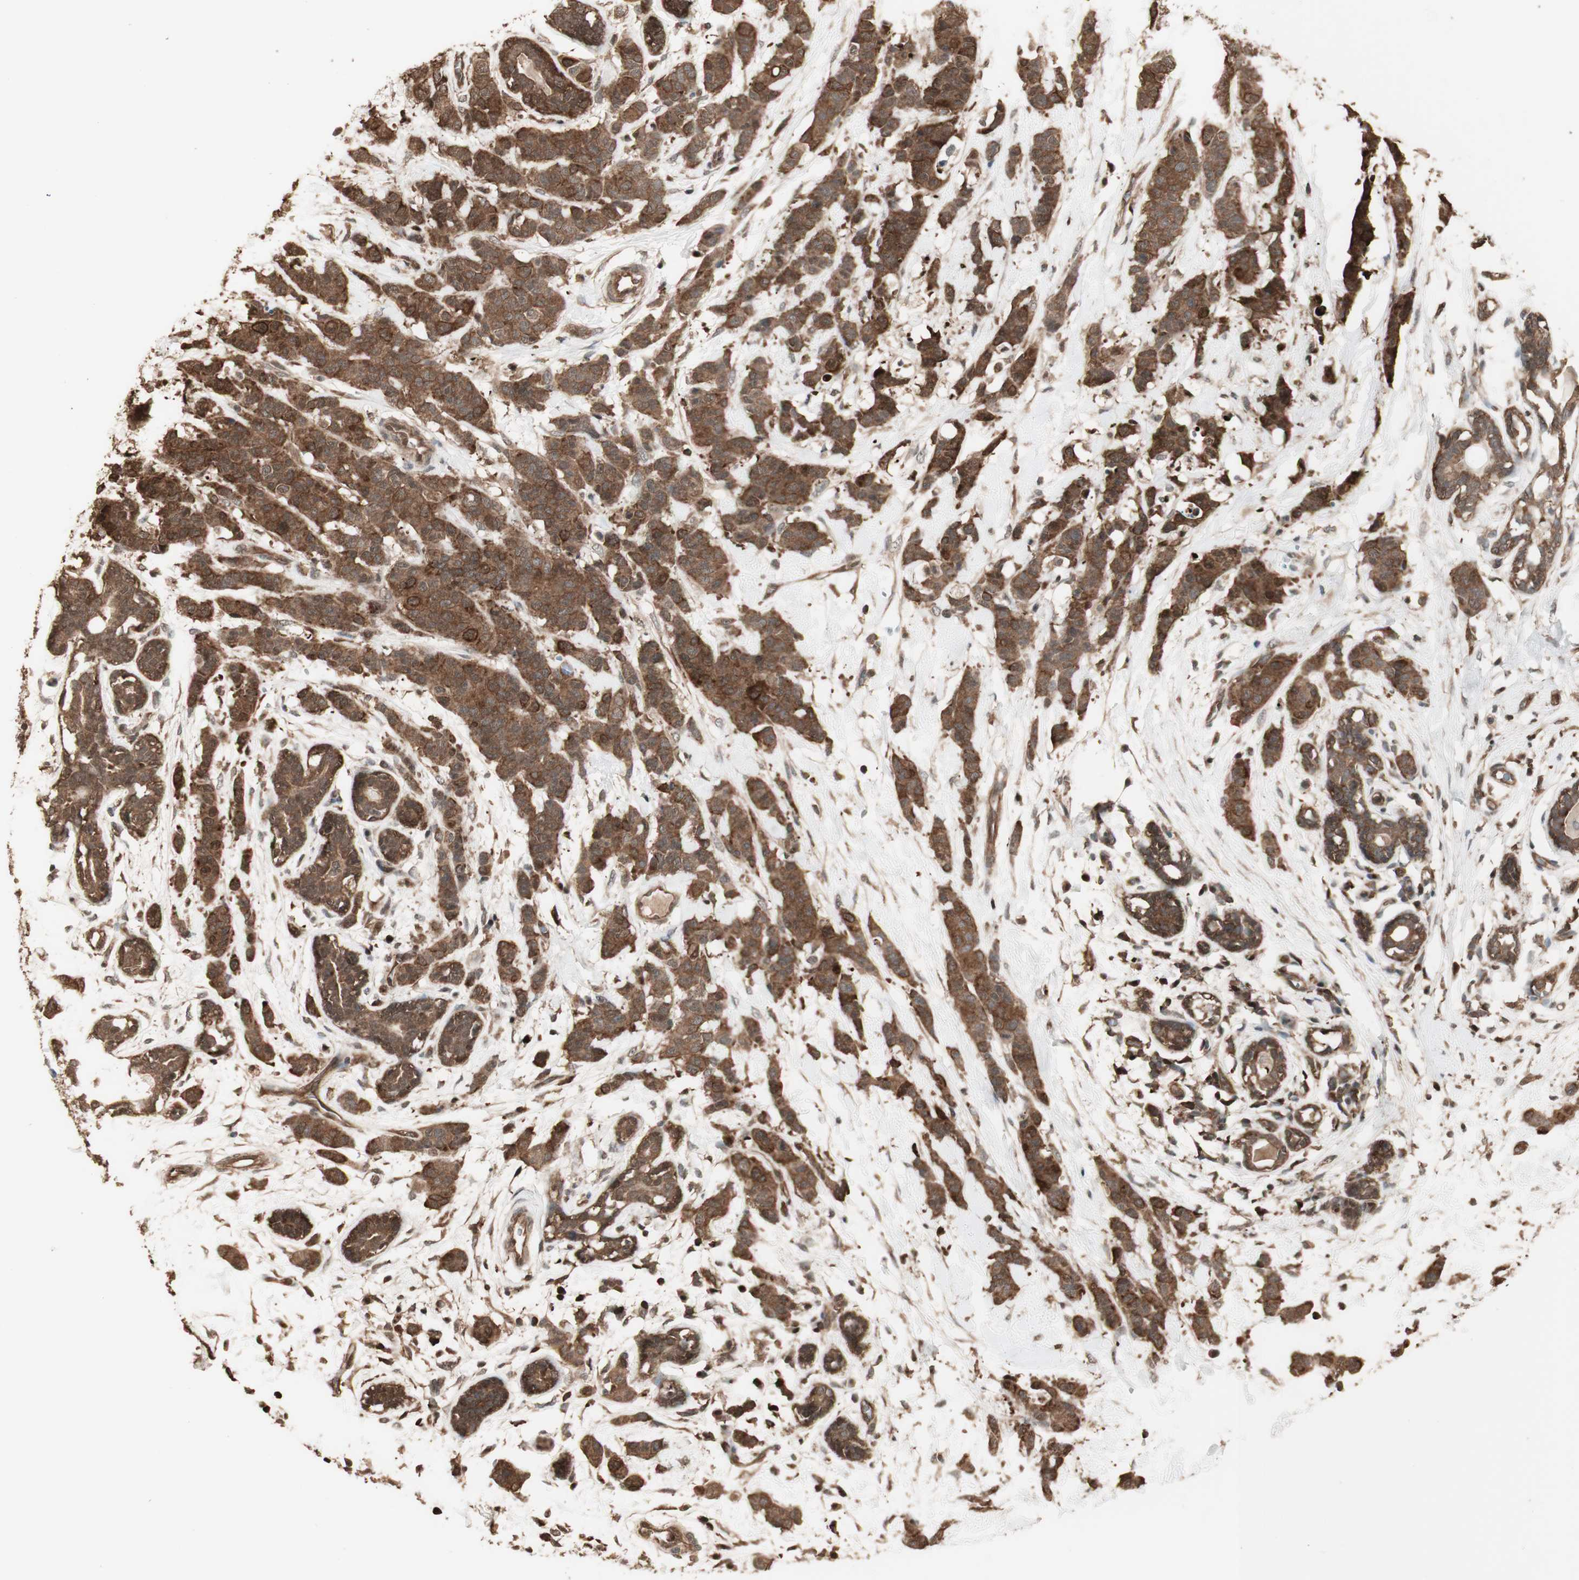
{"staining": {"intensity": "moderate", "quantity": ">75%", "location": "cytoplasmic/membranous,nuclear"}, "tissue": "breast cancer", "cell_type": "Tumor cells", "image_type": "cancer", "snomed": [{"axis": "morphology", "description": "Normal tissue, NOS"}, {"axis": "morphology", "description": "Duct carcinoma"}, {"axis": "topography", "description": "Breast"}], "caption": "This is a histology image of IHC staining of breast intraductal carcinoma, which shows moderate staining in the cytoplasmic/membranous and nuclear of tumor cells.", "gene": "YWHAB", "patient": {"sex": "female", "age": 40}}